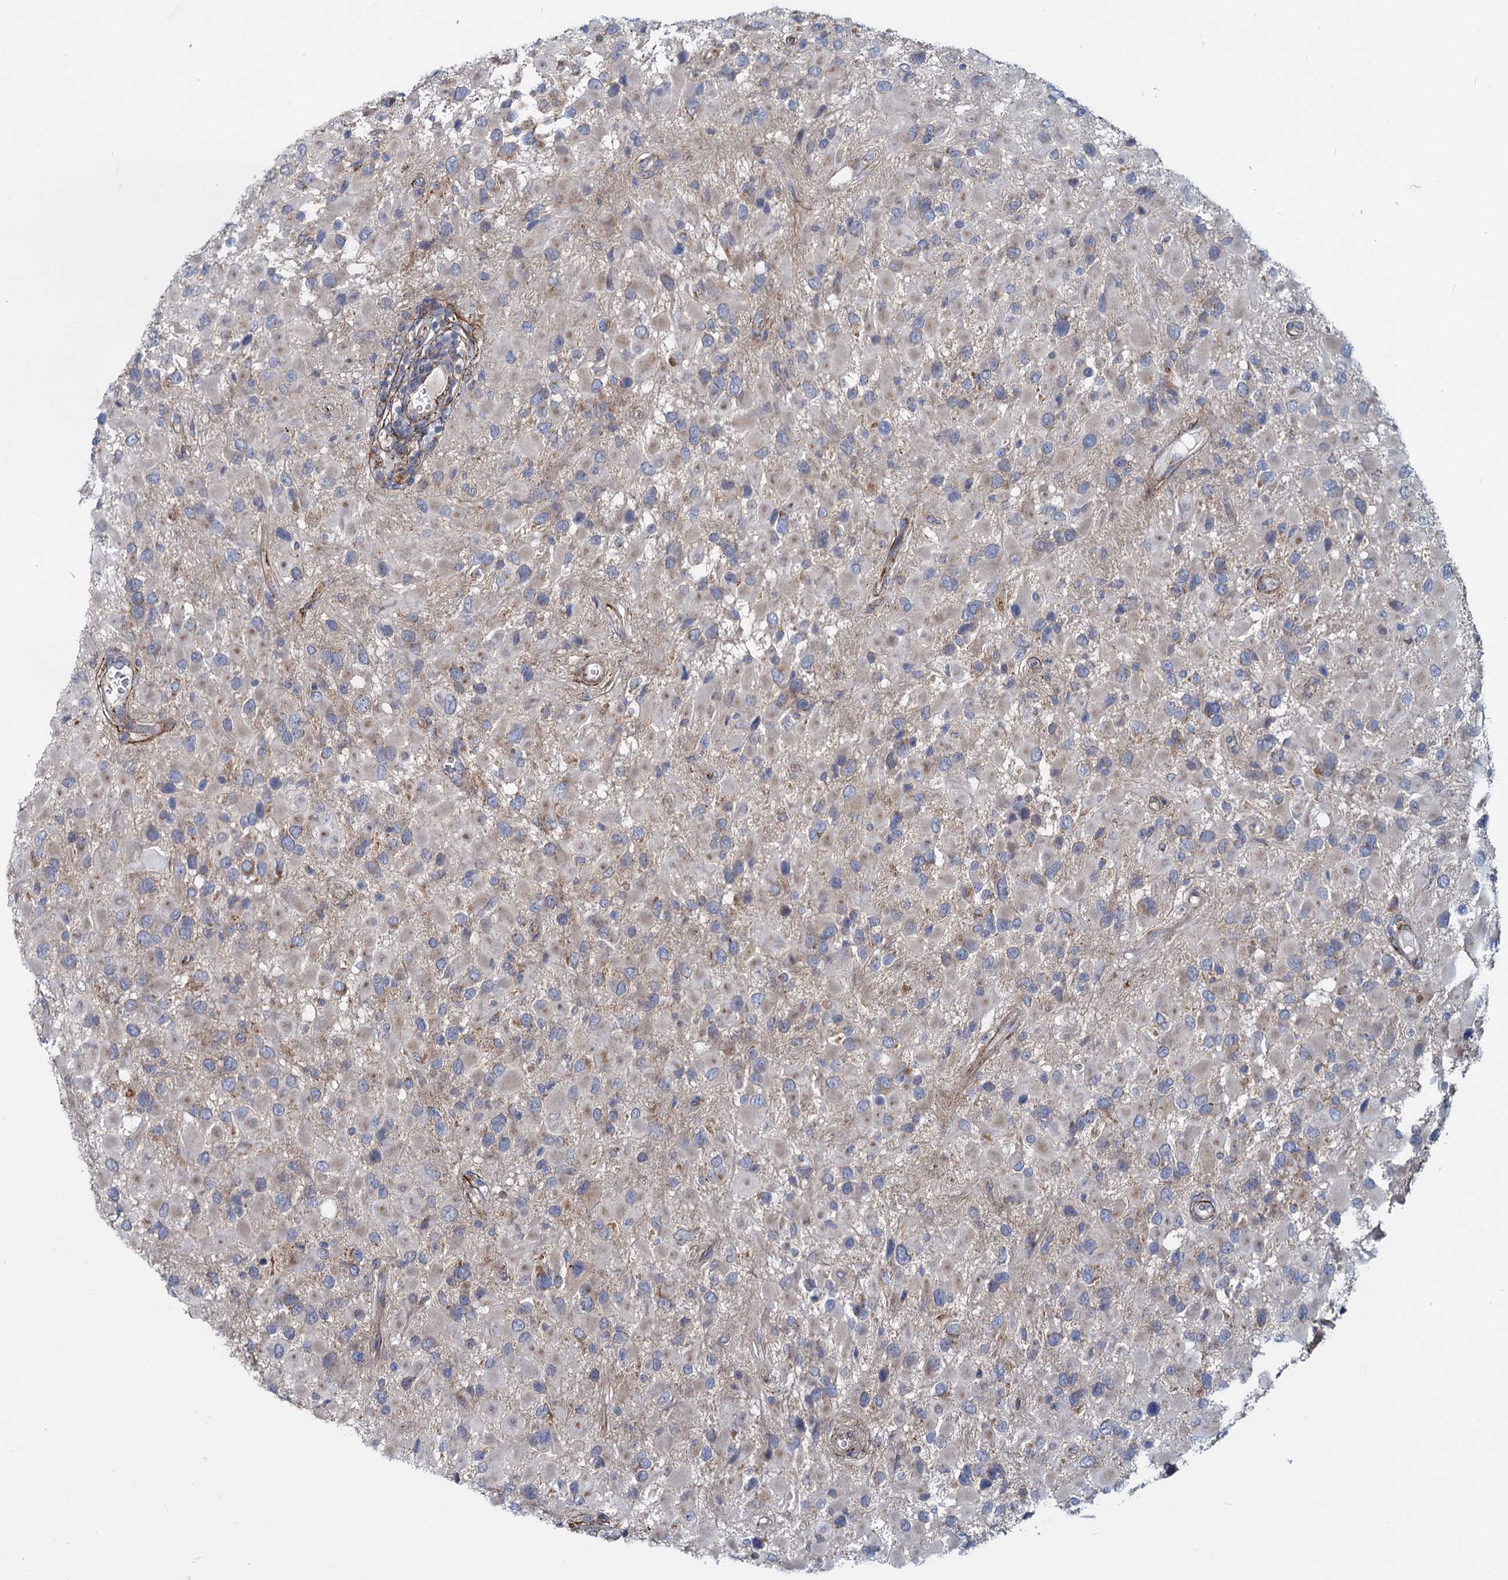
{"staining": {"intensity": "negative", "quantity": "none", "location": "none"}, "tissue": "glioma", "cell_type": "Tumor cells", "image_type": "cancer", "snomed": [{"axis": "morphology", "description": "Glioma, malignant, High grade"}, {"axis": "topography", "description": "Brain"}], "caption": "Tumor cells are negative for protein expression in human glioma.", "gene": "ADCY2", "patient": {"sex": "male", "age": 53}}